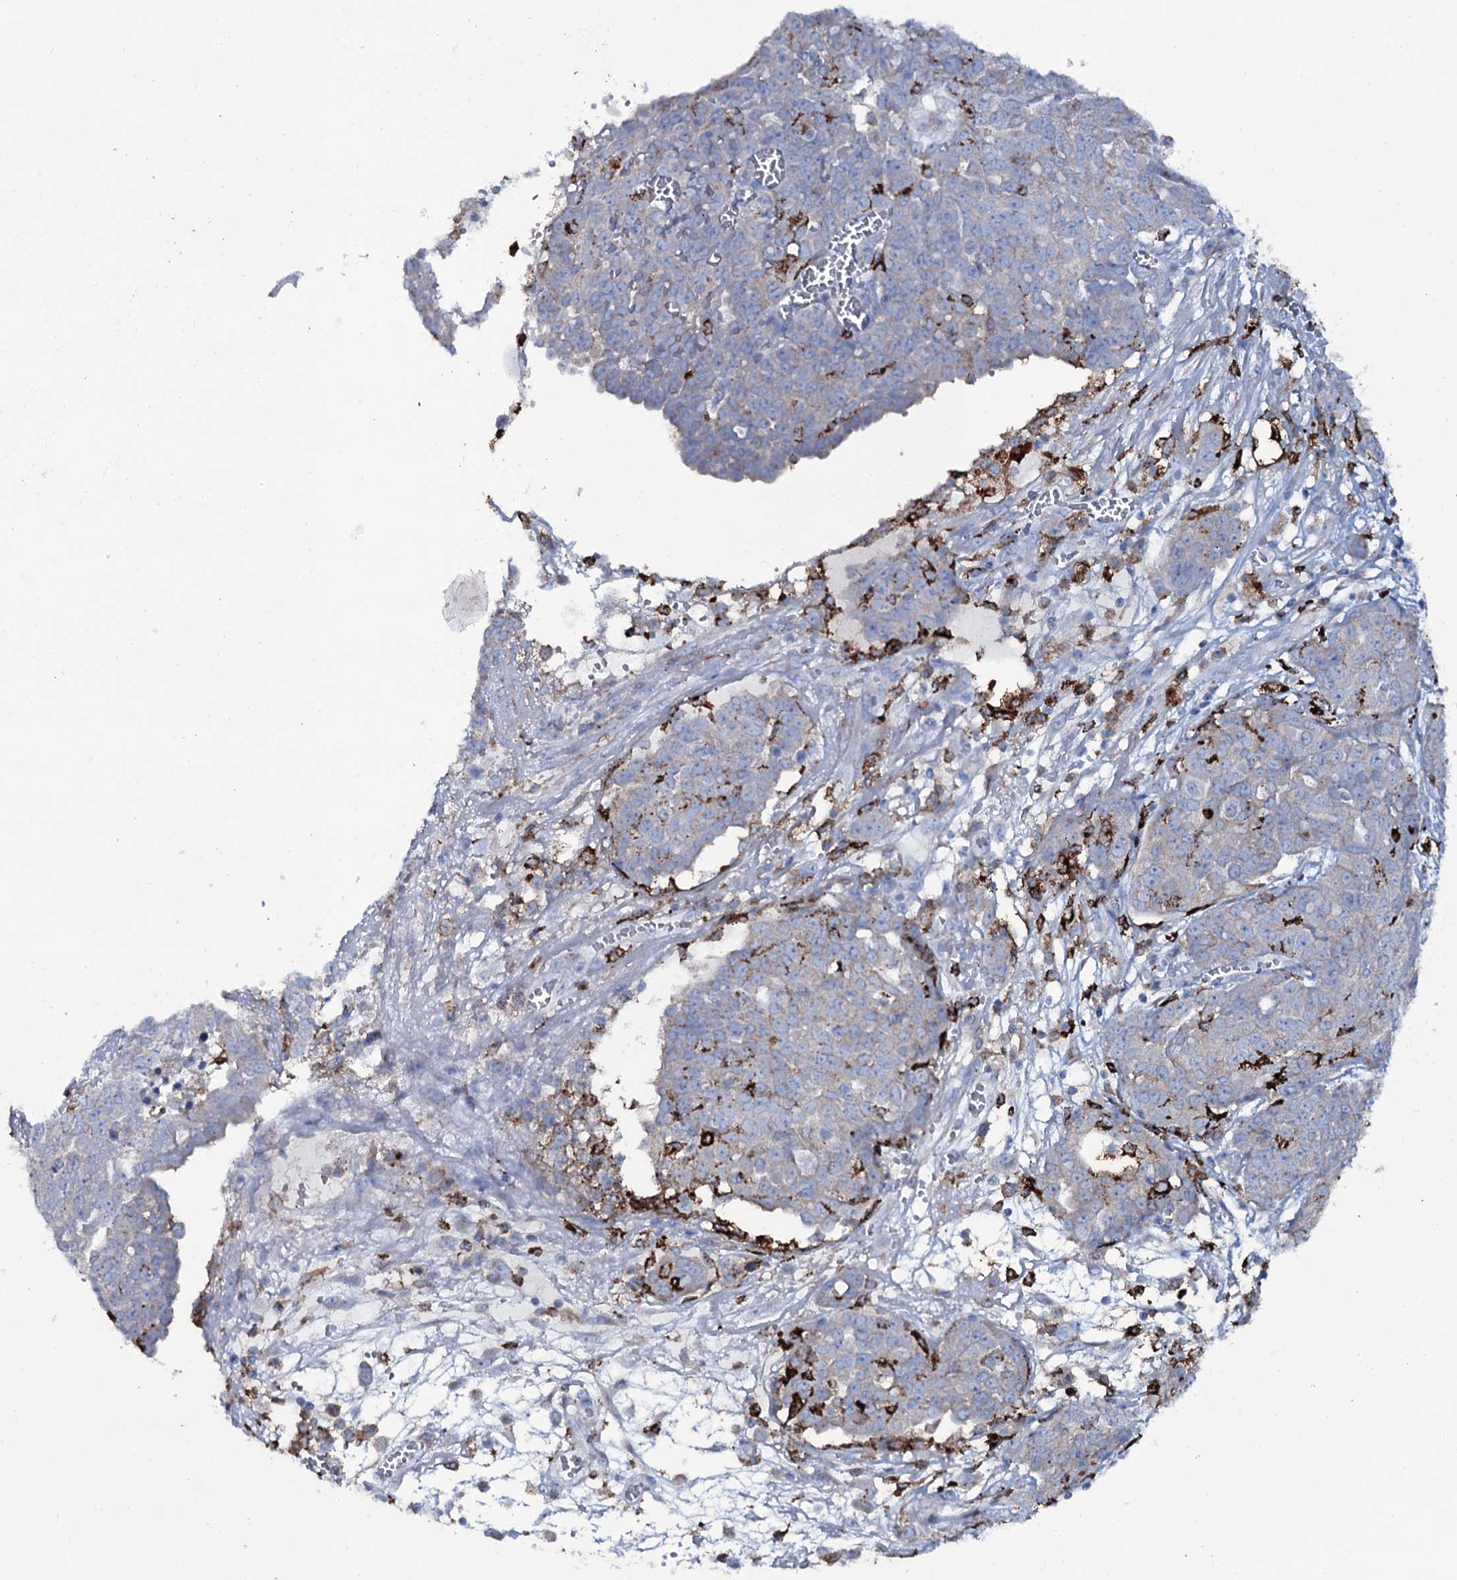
{"staining": {"intensity": "negative", "quantity": "none", "location": "none"}, "tissue": "ovarian cancer", "cell_type": "Tumor cells", "image_type": "cancer", "snomed": [{"axis": "morphology", "description": "Cystadenocarcinoma, serous, NOS"}, {"axis": "topography", "description": "Soft tissue"}, {"axis": "topography", "description": "Ovary"}], "caption": "IHC of human ovarian cancer (serous cystadenocarcinoma) exhibits no staining in tumor cells.", "gene": "OSBPL2", "patient": {"sex": "female", "age": 57}}